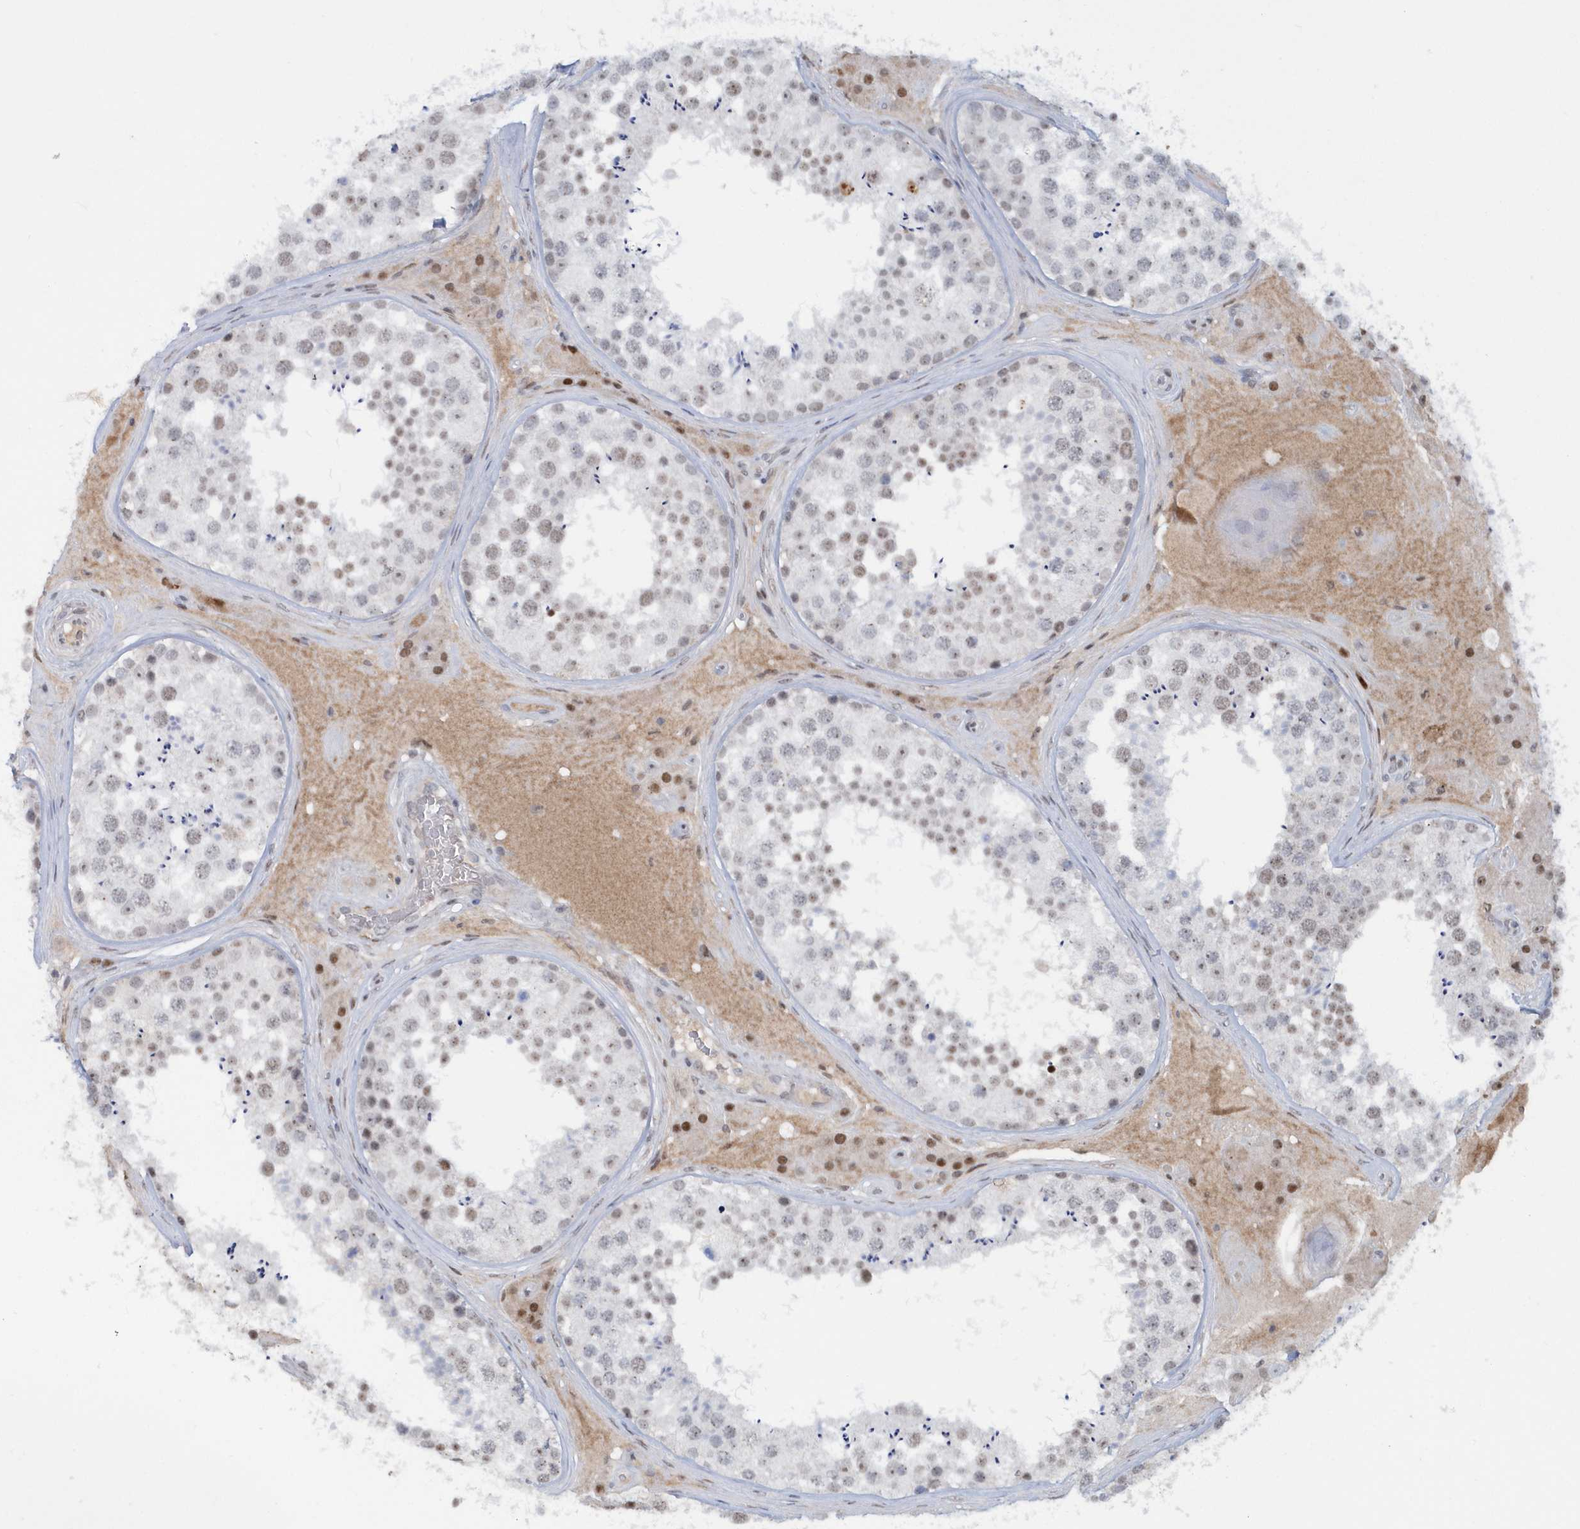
{"staining": {"intensity": "moderate", "quantity": "<25%", "location": "nuclear"}, "tissue": "testis", "cell_type": "Cells in seminiferous ducts", "image_type": "normal", "snomed": [{"axis": "morphology", "description": "Normal tissue, NOS"}, {"axis": "topography", "description": "Testis"}], "caption": "IHC histopathology image of normal testis: human testis stained using IHC exhibits low levels of moderate protein expression localized specifically in the nuclear of cells in seminiferous ducts, appearing as a nuclear brown color.", "gene": "ASCL4", "patient": {"sex": "male", "age": 46}}